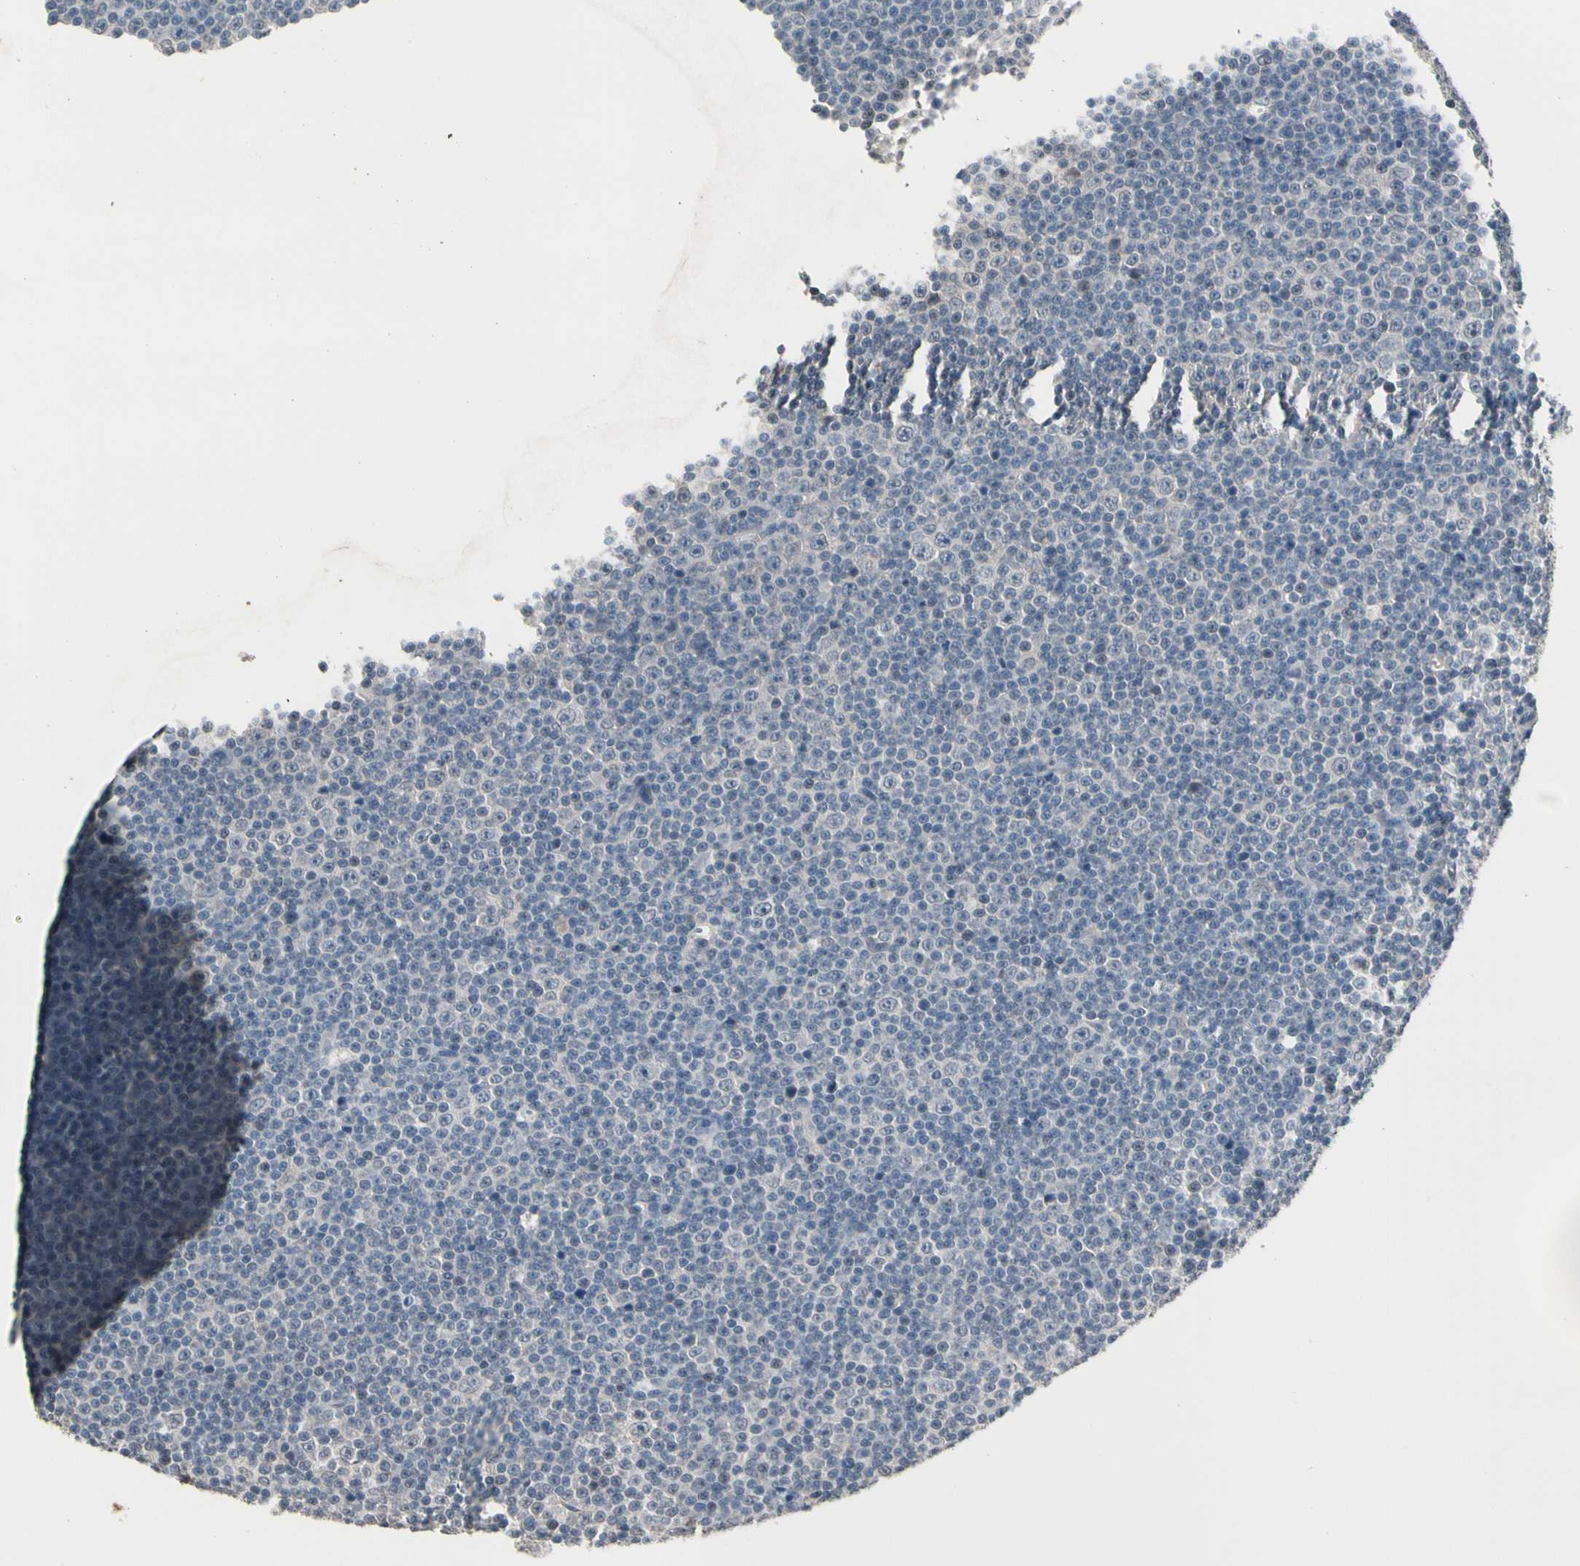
{"staining": {"intensity": "negative", "quantity": "none", "location": "none"}, "tissue": "lymphoma", "cell_type": "Tumor cells", "image_type": "cancer", "snomed": [{"axis": "morphology", "description": "Malignant lymphoma, non-Hodgkin's type, Low grade"}, {"axis": "topography", "description": "Lymph node"}], "caption": "Immunohistochemistry histopathology image of neoplastic tissue: human low-grade malignant lymphoma, non-Hodgkin's type stained with DAB (3,3'-diaminobenzidine) displays no significant protein positivity in tumor cells.", "gene": "SV2A", "patient": {"sex": "female", "age": 67}}